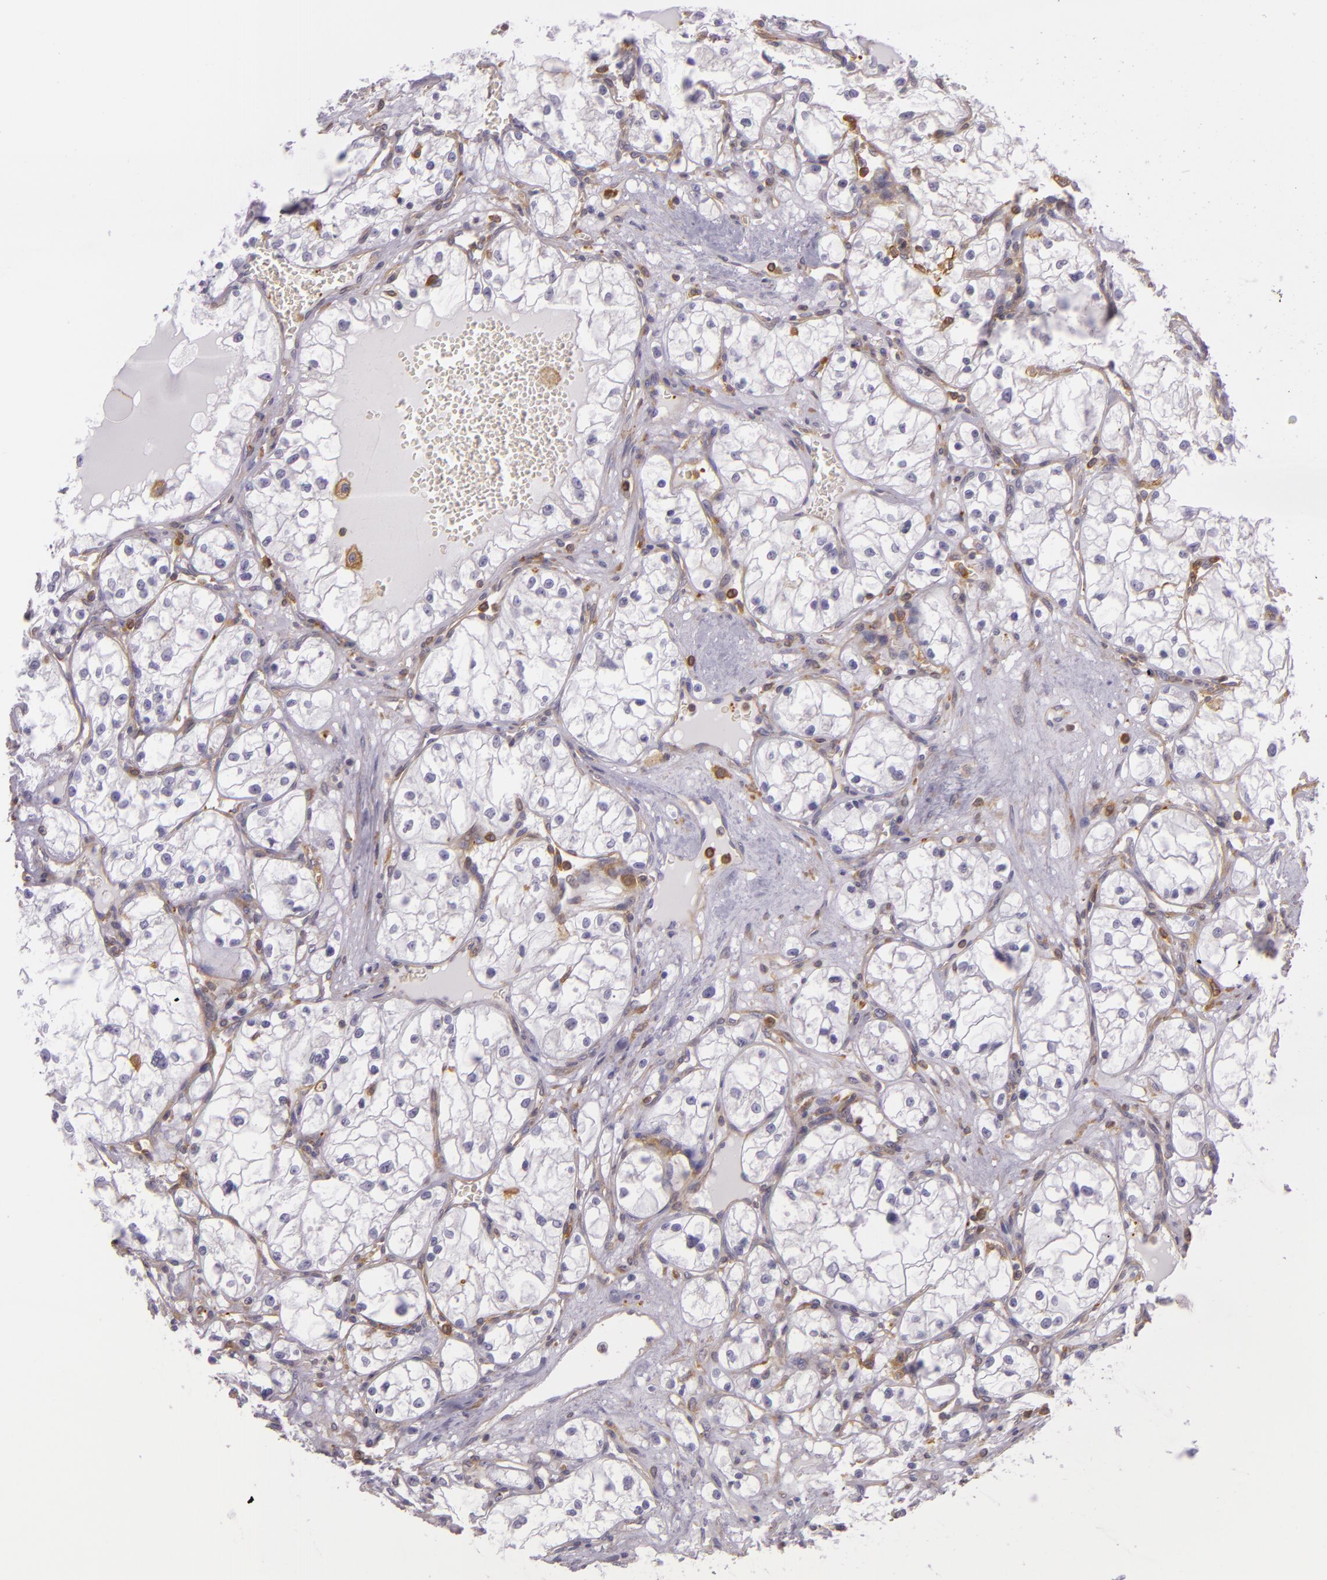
{"staining": {"intensity": "negative", "quantity": "none", "location": "none"}, "tissue": "renal cancer", "cell_type": "Tumor cells", "image_type": "cancer", "snomed": [{"axis": "morphology", "description": "Adenocarcinoma, NOS"}, {"axis": "topography", "description": "Kidney"}], "caption": "Protein analysis of renal adenocarcinoma shows no significant positivity in tumor cells. The staining was performed using DAB (3,3'-diaminobenzidine) to visualize the protein expression in brown, while the nuclei were stained in blue with hematoxylin (Magnification: 20x).", "gene": "TLN1", "patient": {"sex": "male", "age": 61}}